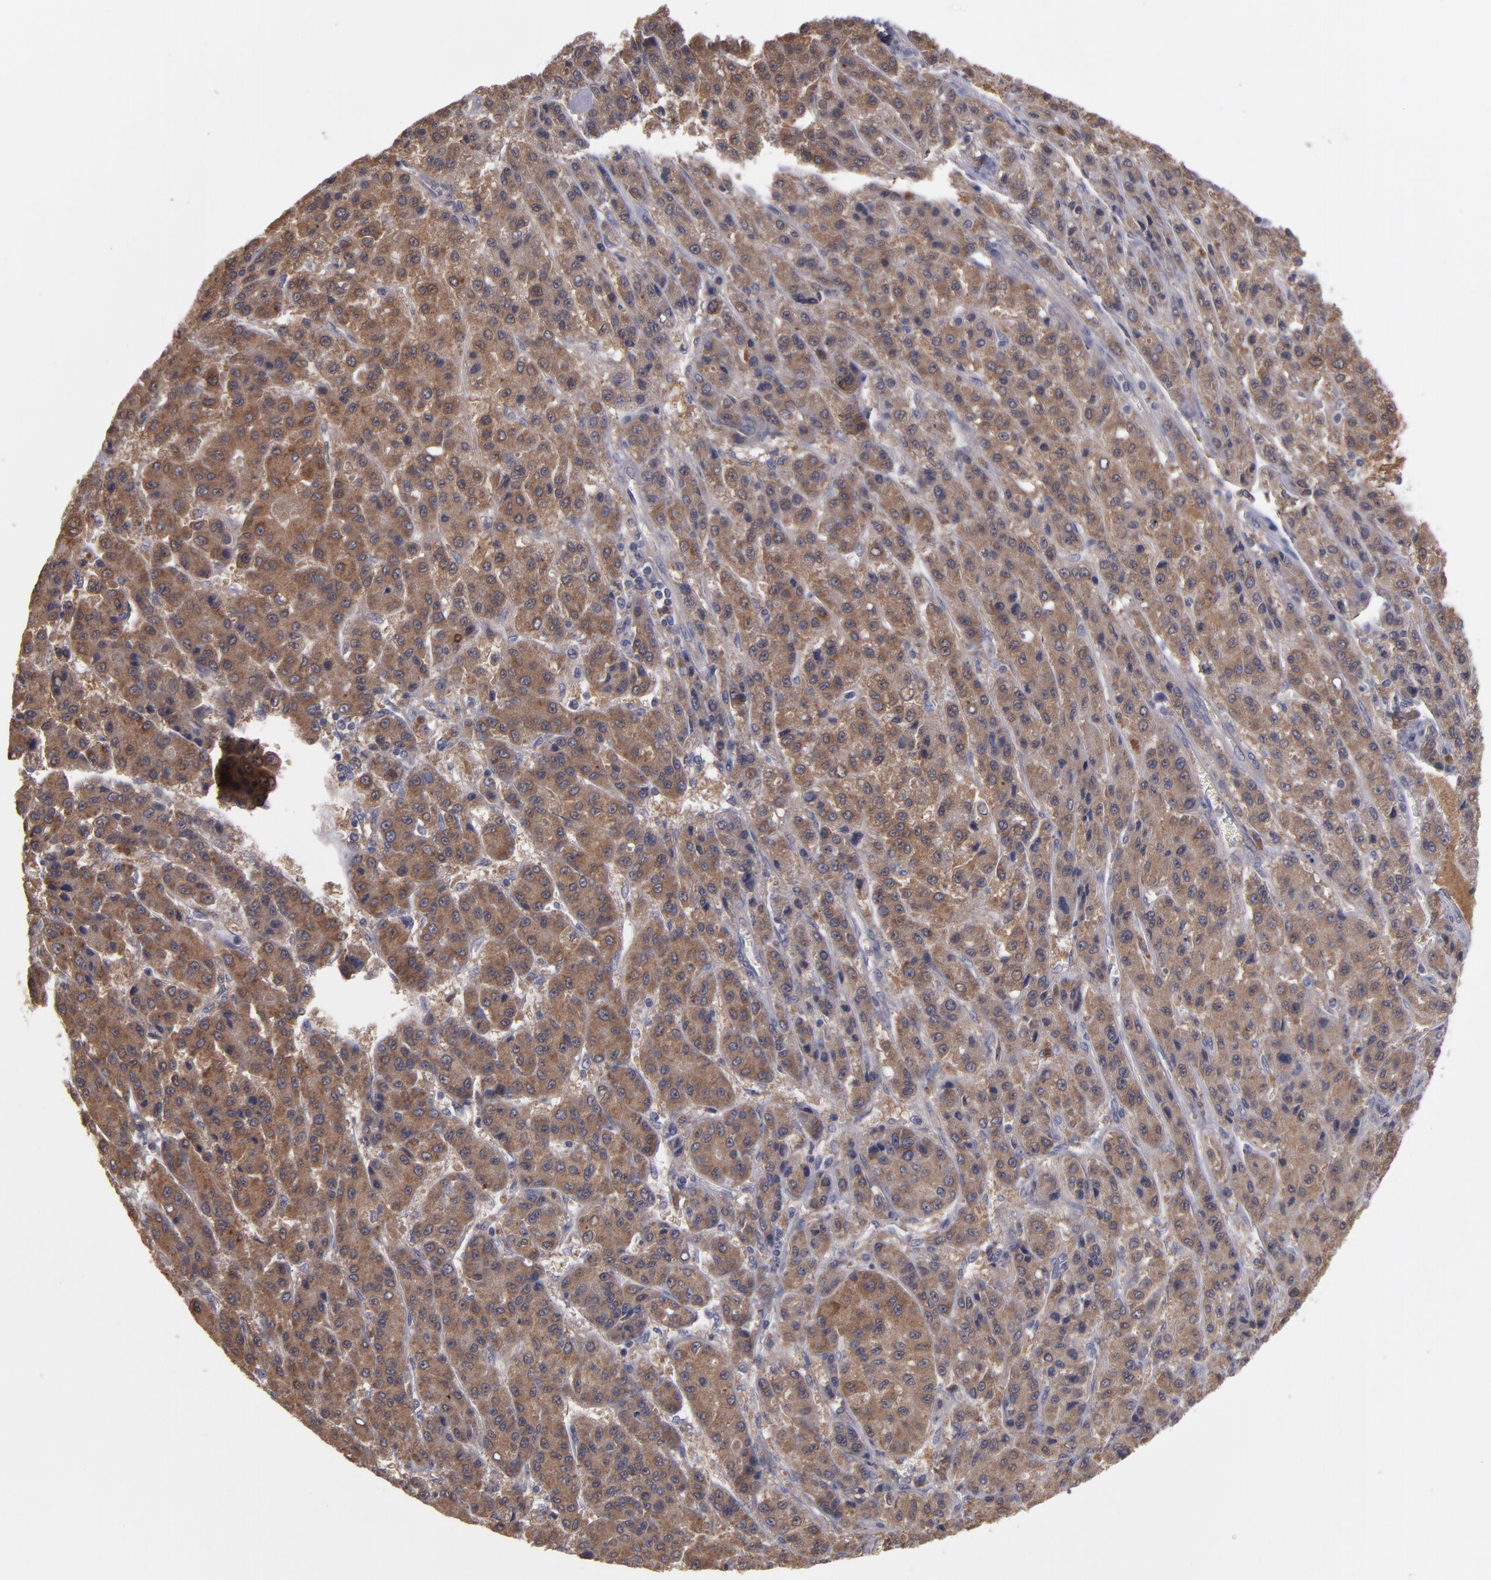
{"staining": {"intensity": "moderate", "quantity": ">75%", "location": "cytoplasmic/membranous"}, "tissue": "liver cancer", "cell_type": "Tumor cells", "image_type": "cancer", "snomed": [{"axis": "morphology", "description": "Carcinoma, Hepatocellular, NOS"}, {"axis": "topography", "description": "Liver"}], "caption": "Hepatocellular carcinoma (liver) was stained to show a protein in brown. There is medium levels of moderate cytoplasmic/membranous positivity in approximately >75% of tumor cells.", "gene": "MMP11", "patient": {"sex": "male", "age": 70}}